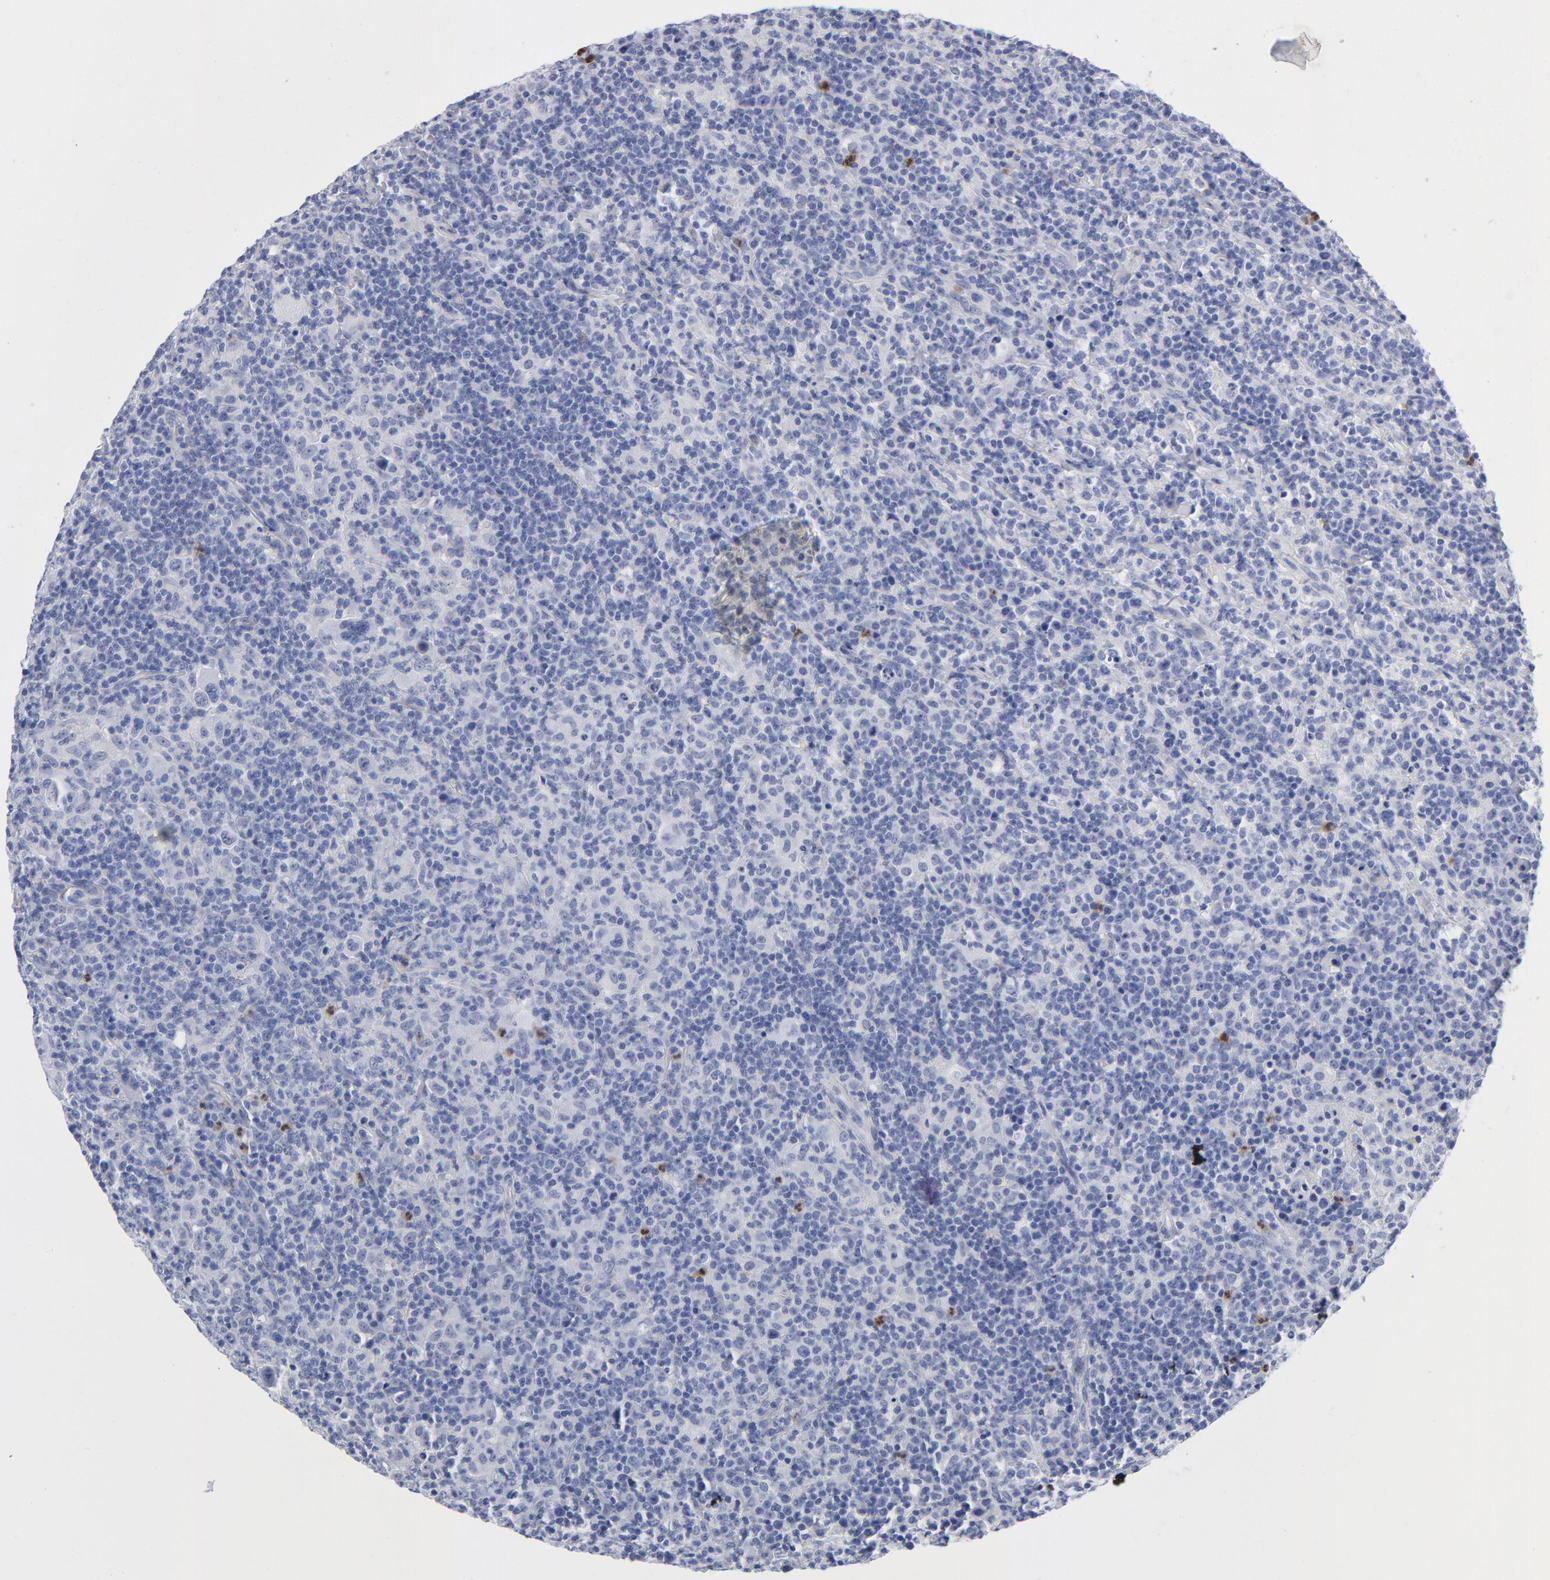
{"staining": {"intensity": "negative", "quantity": "none", "location": "none"}, "tissue": "lymphoma", "cell_type": "Tumor cells", "image_type": "cancer", "snomed": [{"axis": "morphology", "description": "Hodgkin's disease, NOS"}, {"axis": "topography", "description": "Lymph node"}], "caption": "Histopathology image shows no significant protein positivity in tumor cells of lymphoma.", "gene": "ARG1", "patient": {"sex": "male", "age": 65}}